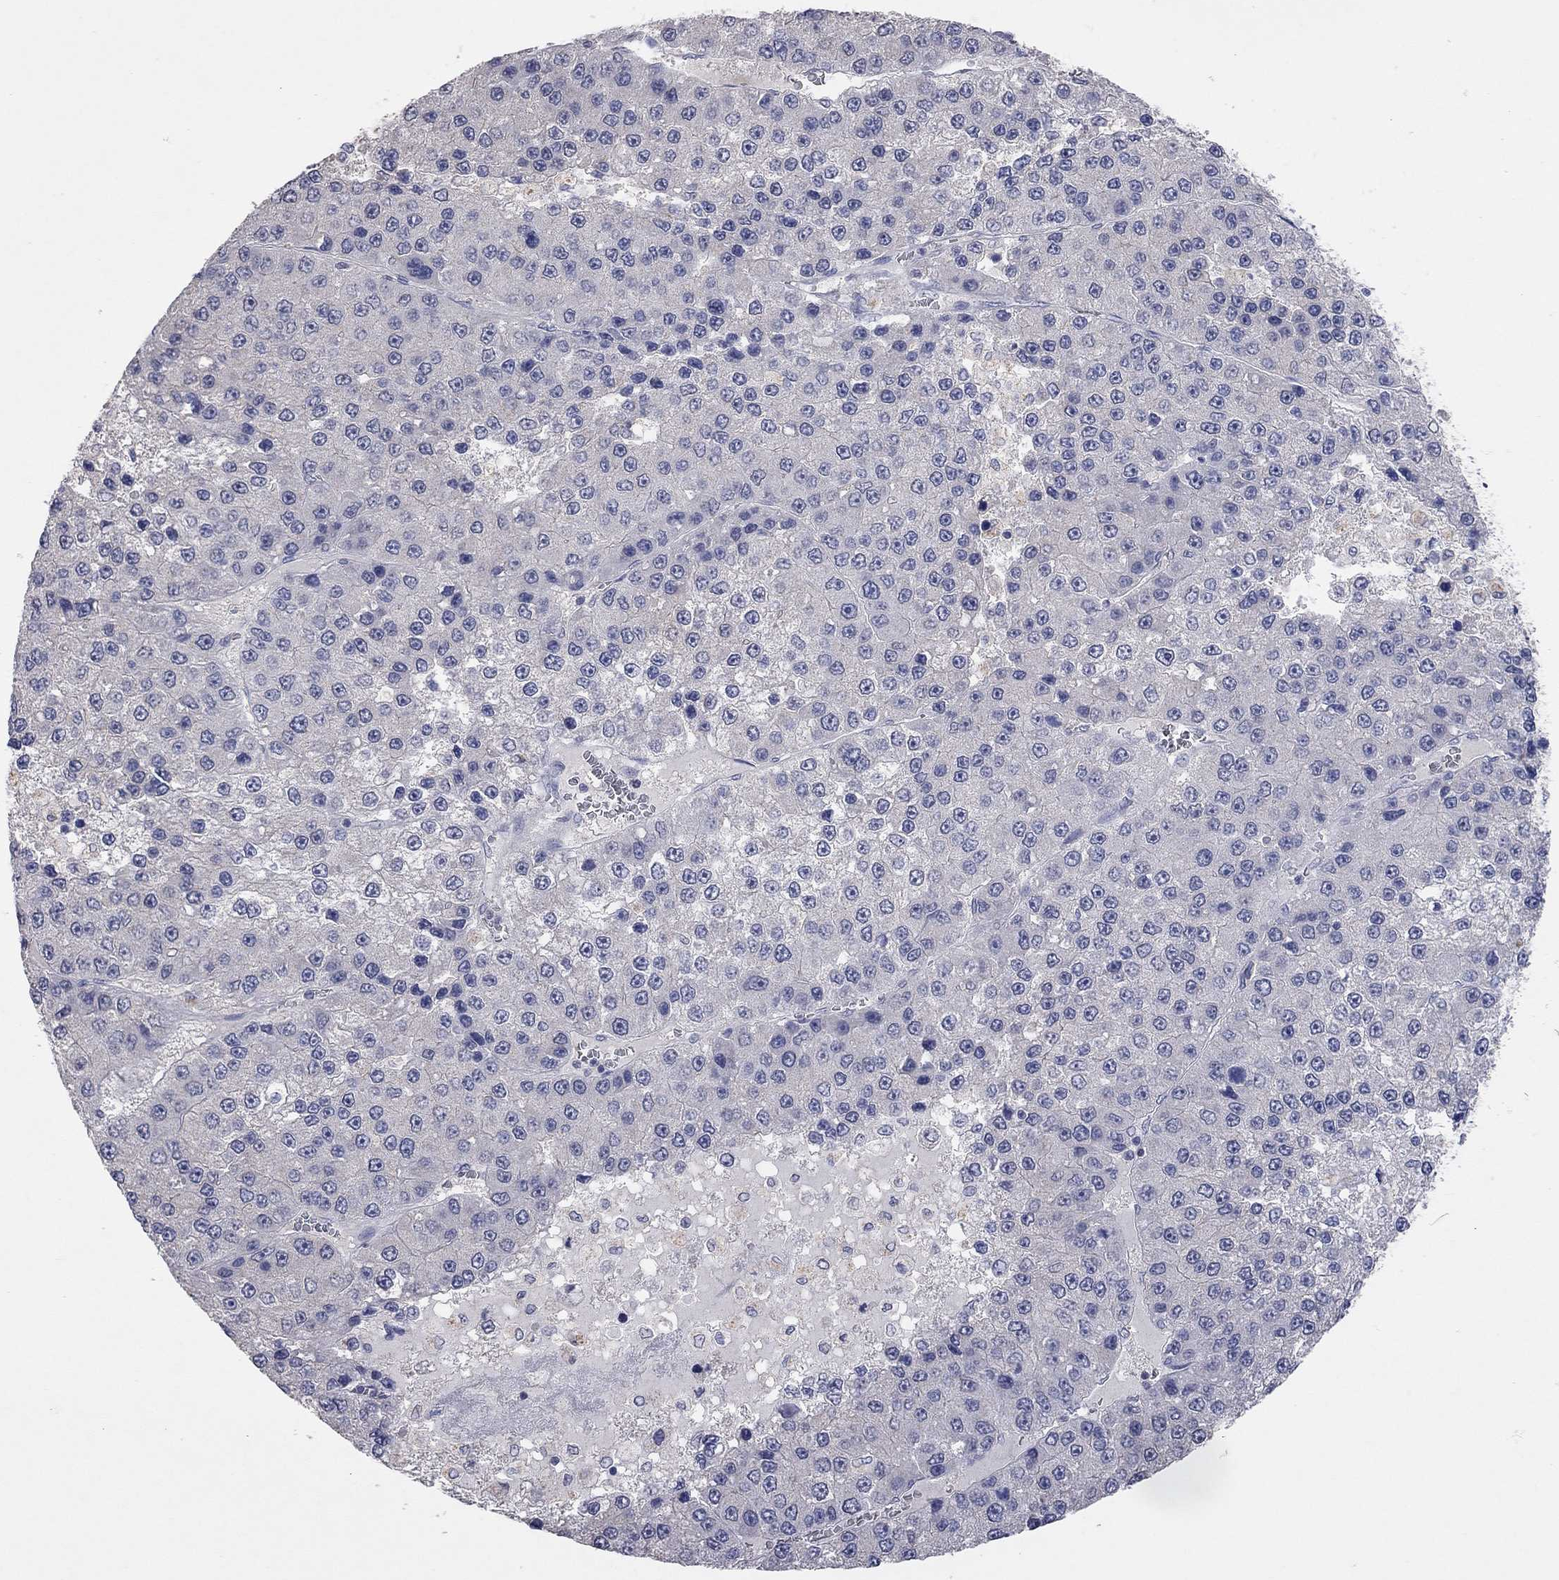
{"staining": {"intensity": "negative", "quantity": "none", "location": "none"}, "tissue": "liver cancer", "cell_type": "Tumor cells", "image_type": "cancer", "snomed": [{"axis": "morphology", "description": "Carcinoma, Hepatocellular, NOS"}, {"axis": "topography", "description": "Liver"}], "caption": "DAB immunohistochemical staining of human hepatocellular carcinoma (liver) exhibits no significant positivity in tumor cells.", "gene": "MMP13", "patient": {"sex": "female", "age": 73}}